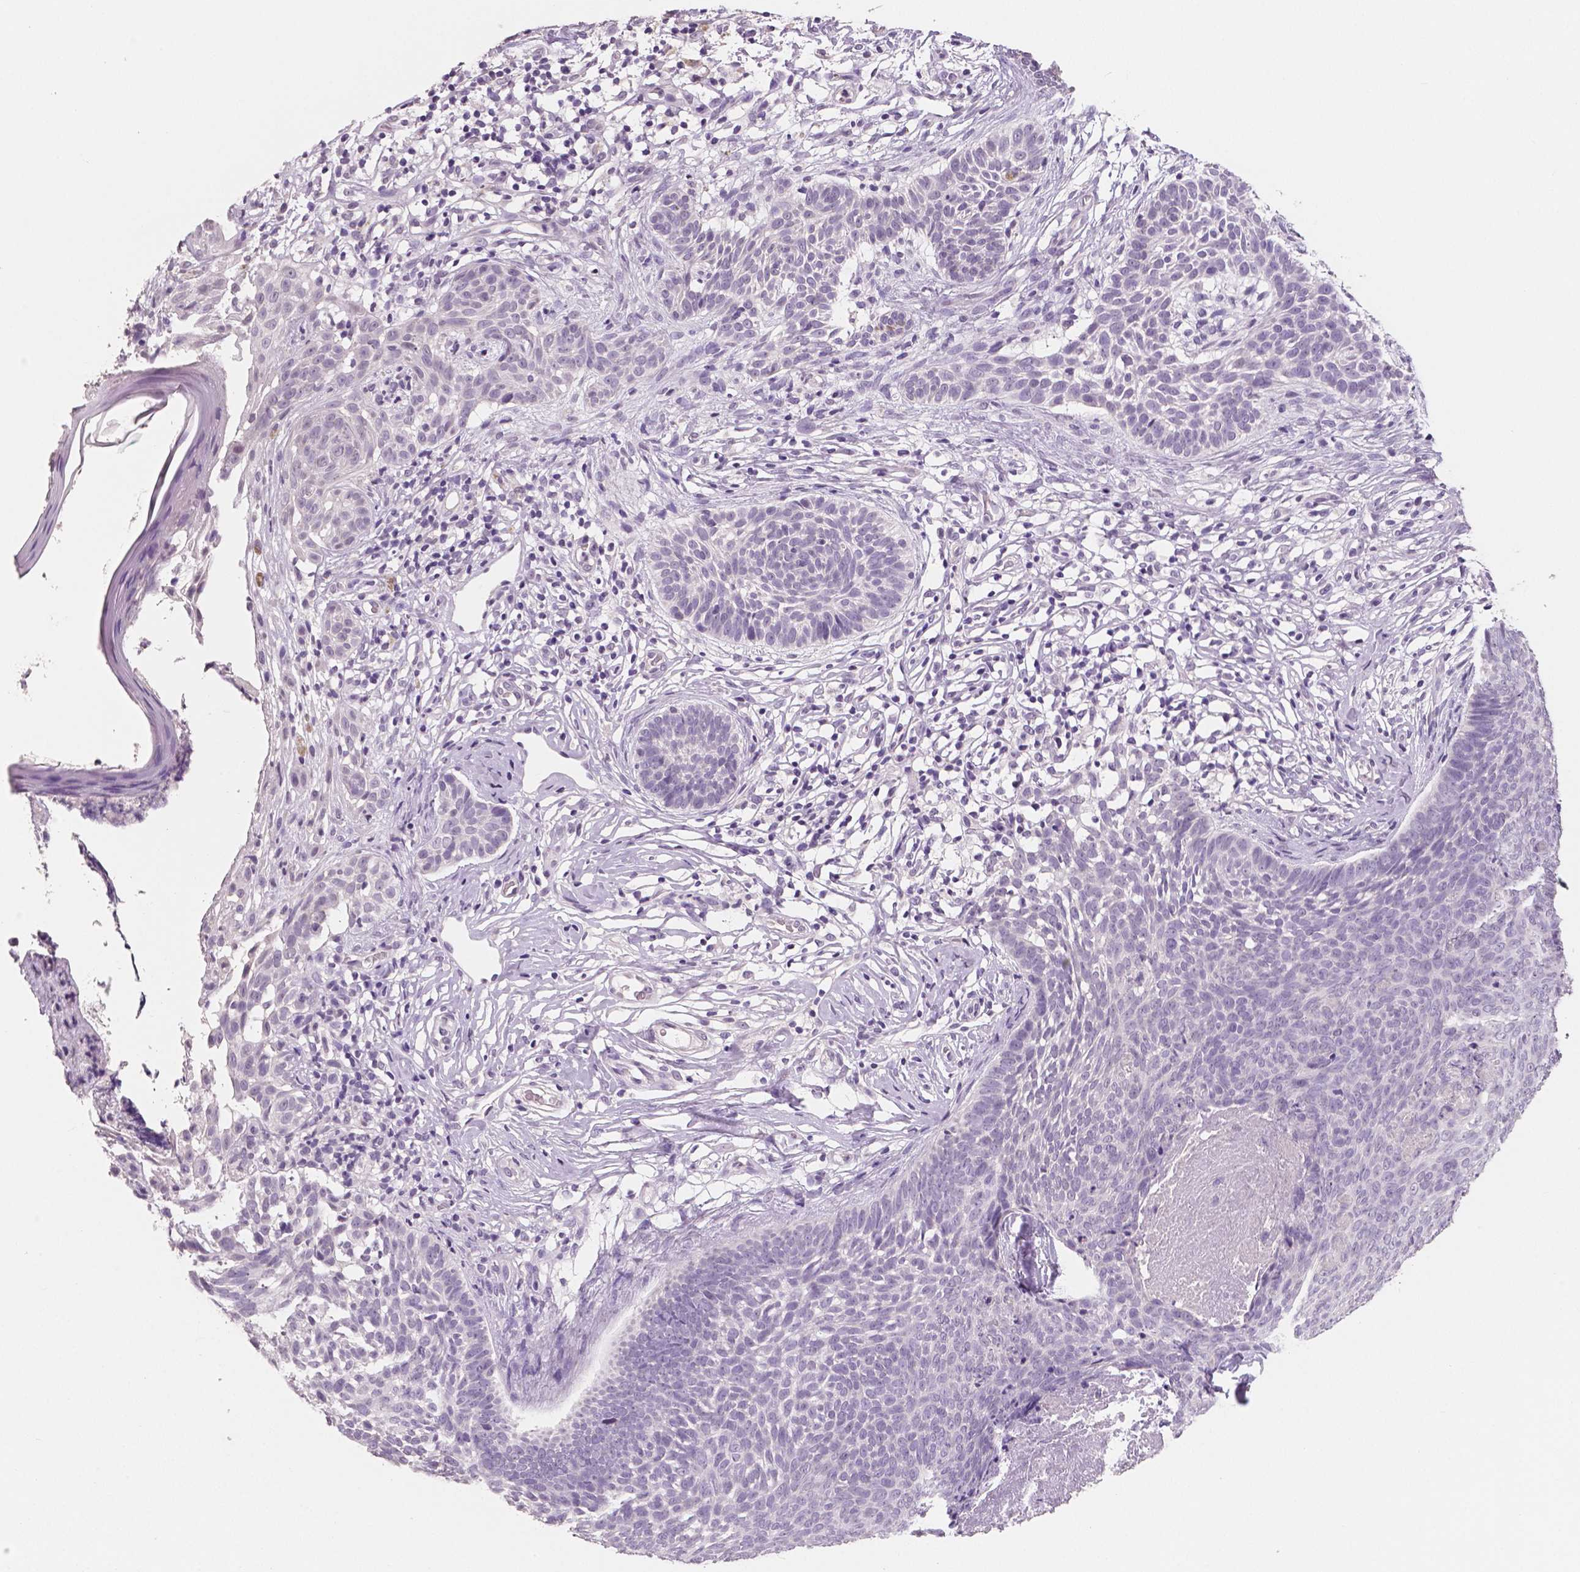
{"staining": {"intensity": "negative", "quantity": "none", "location": "none"}, "tissue": "skin cancer", "cell_type": "Tumor cells", "image_type": "cancer", "snomed": [{"axis": "morphology", "description": "Basal cell carcinoma"}, {"axis": "topography", "description": "Skin"}], "caption": "Protein analysis of basal cell carcinoma (skin) exhibits no significant expression in tumor cells. (Stains: DAB IHC with hematoxylin counter stain, Microscopy: brightfield microscopy at high magnification).", "gene": "NECAB1", "patient": {"sex": "male", "age": 85}}